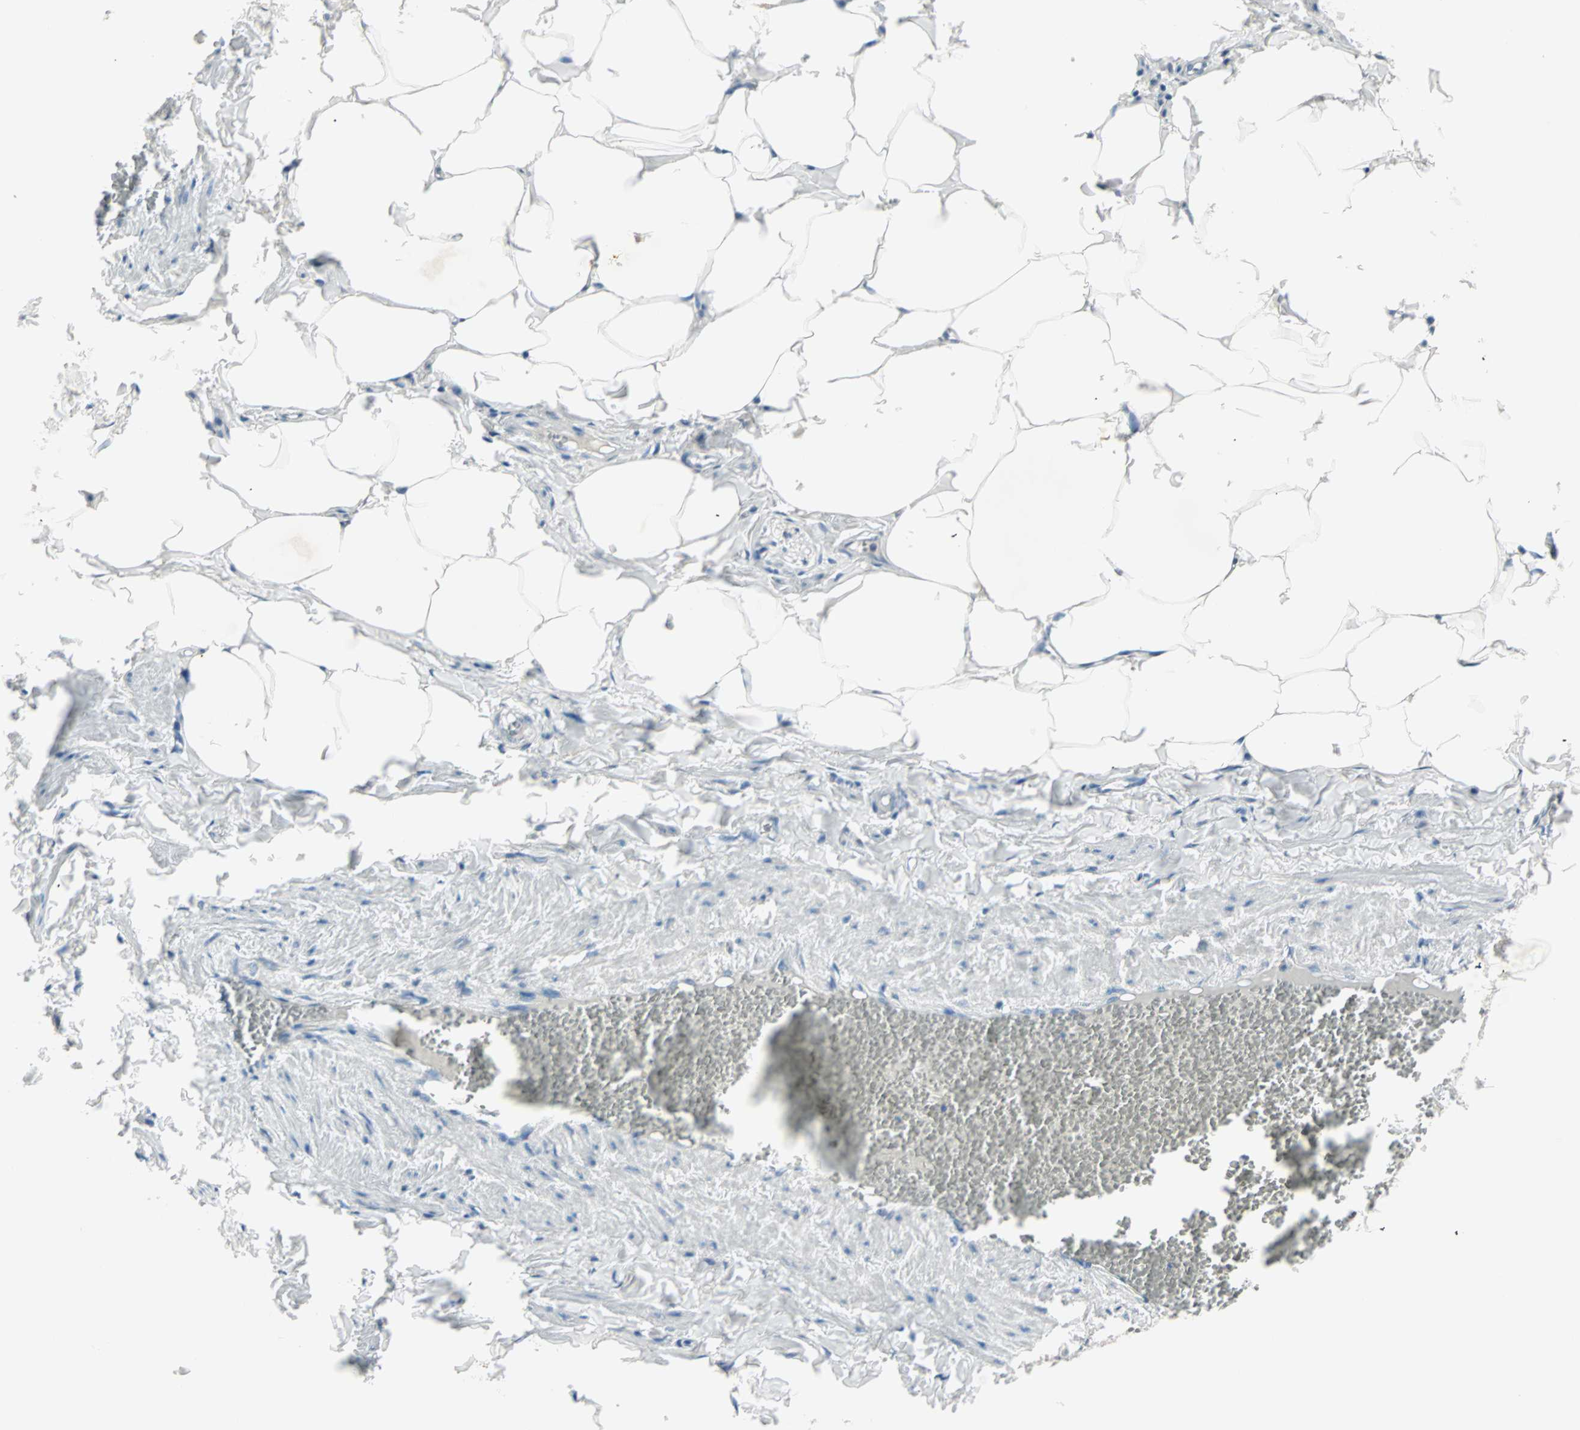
{"staining": {"intensity": "negative", "quantity": "none", "location": "none"}, "tissue": "adipose tissue", "cell_type": "Adipocytes", "image_type": "normal", "snomed": [{"axis": "morphology", "description": "Normal tissue, NOS"}, {"axis": "topography", "description": "Vascular tissue"}], "caption": "Immunohistochemical staining of normal adipose tissue displays no significant positivity in adipocytes. (Stains: DAB (3,3'-diaminobenzidine) immunohistochemistry with hematoxylin counter stain, Microscopy: brightfield microscopy at high magnification).", "gene": "CCNE2", "patient": {"sex": "male", "age": 41}}